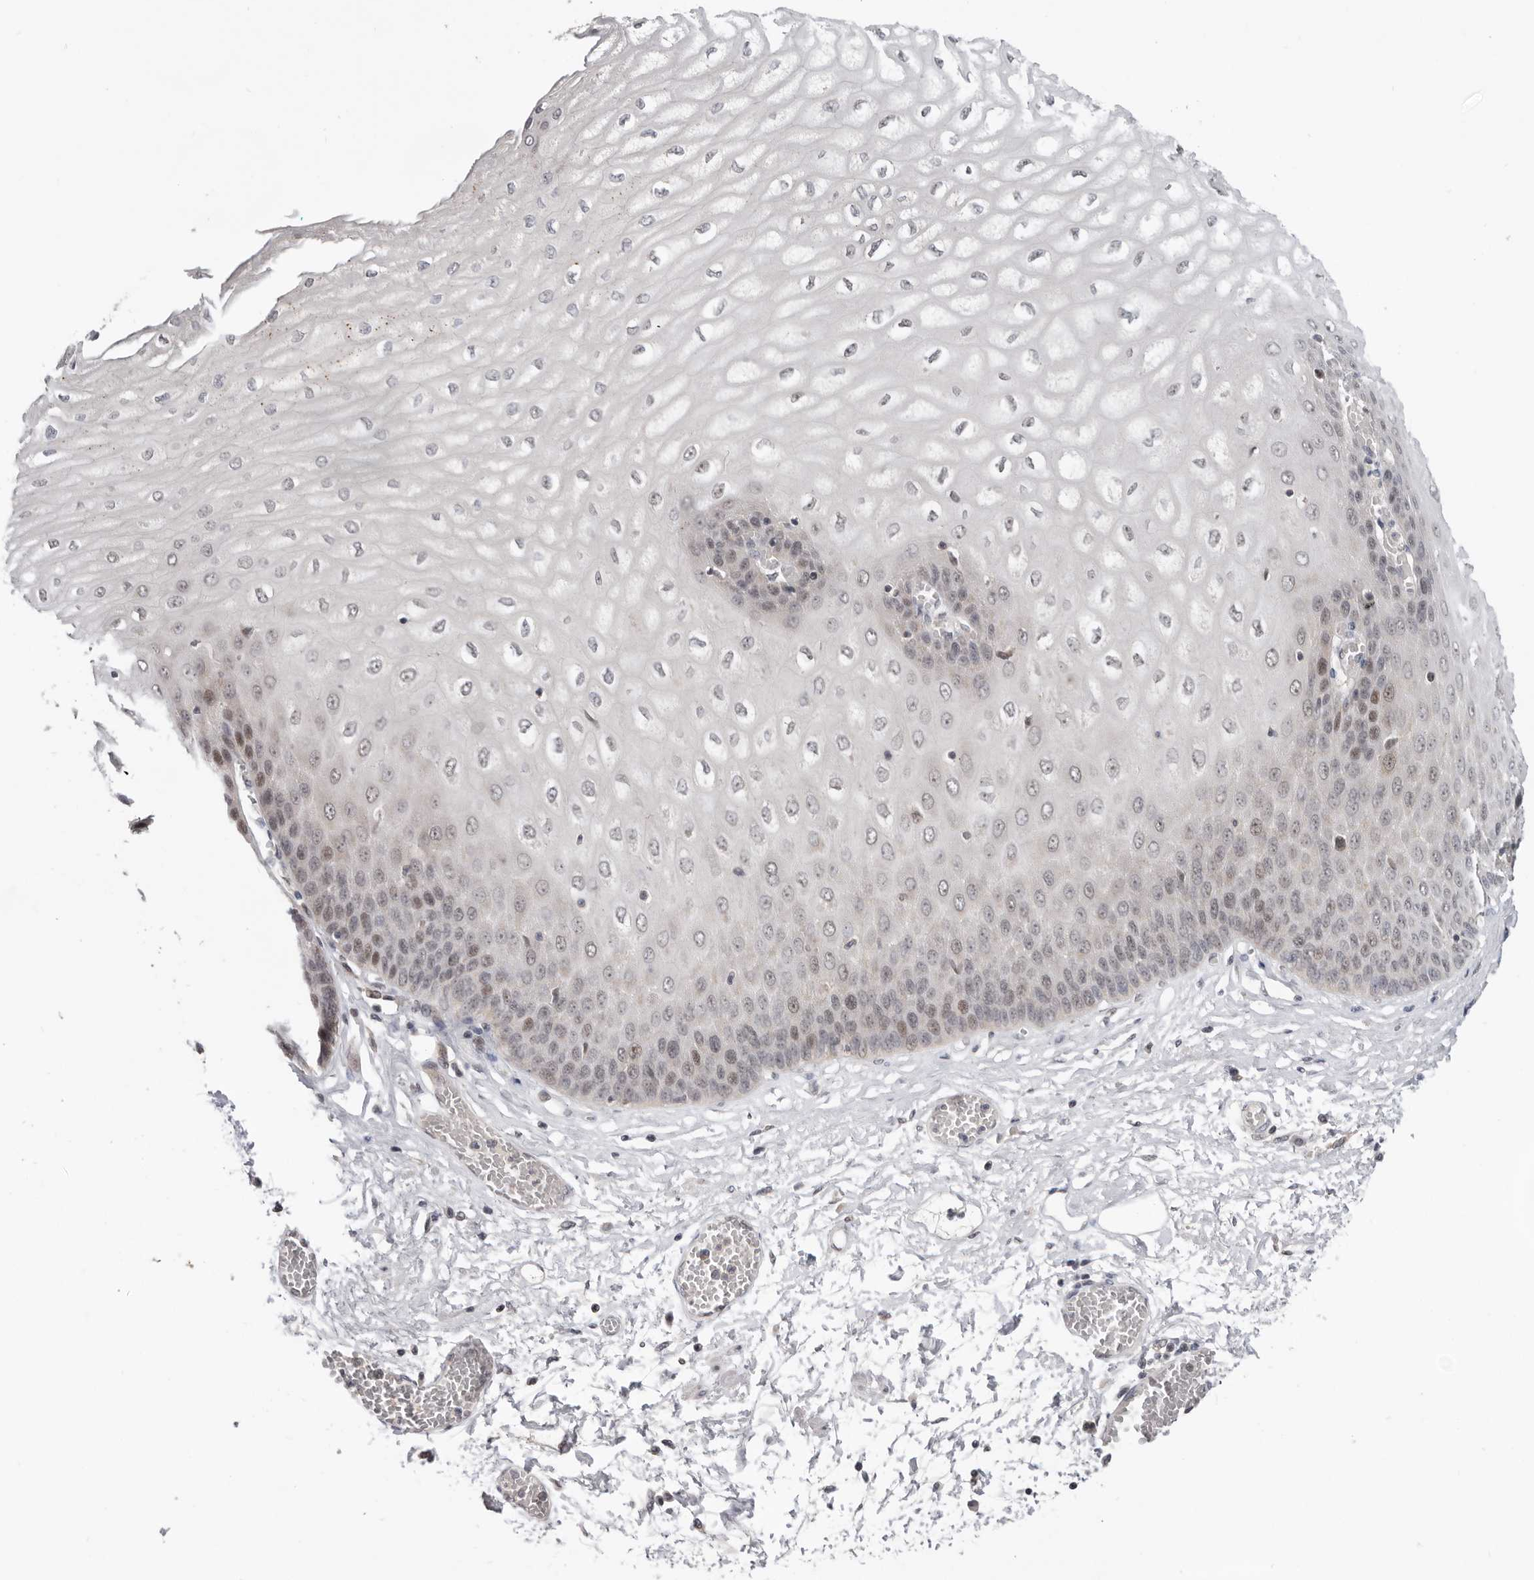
{"staining": {"intensity": "moderate", "quantity": "25%-75%", "location": "nuclear"}, "tissue": "esophagus", "cell_type": "Squamous epithelial cells", "image_type": "normal", "snomed": [{"axis": "morphology", "description": "Normal tissue, NOS"}, {"axis": "topography", "description": "Esophagus"}], "caption": "Immunohistochemical staining of normal human esophagus demonstrates 25%-75% levels of moderate nuclear protein staining in approximately 25%-75% of squamous epithelial cells.", "gene": "BRCA2", "patient": {"sex": "male", "age": 60}}